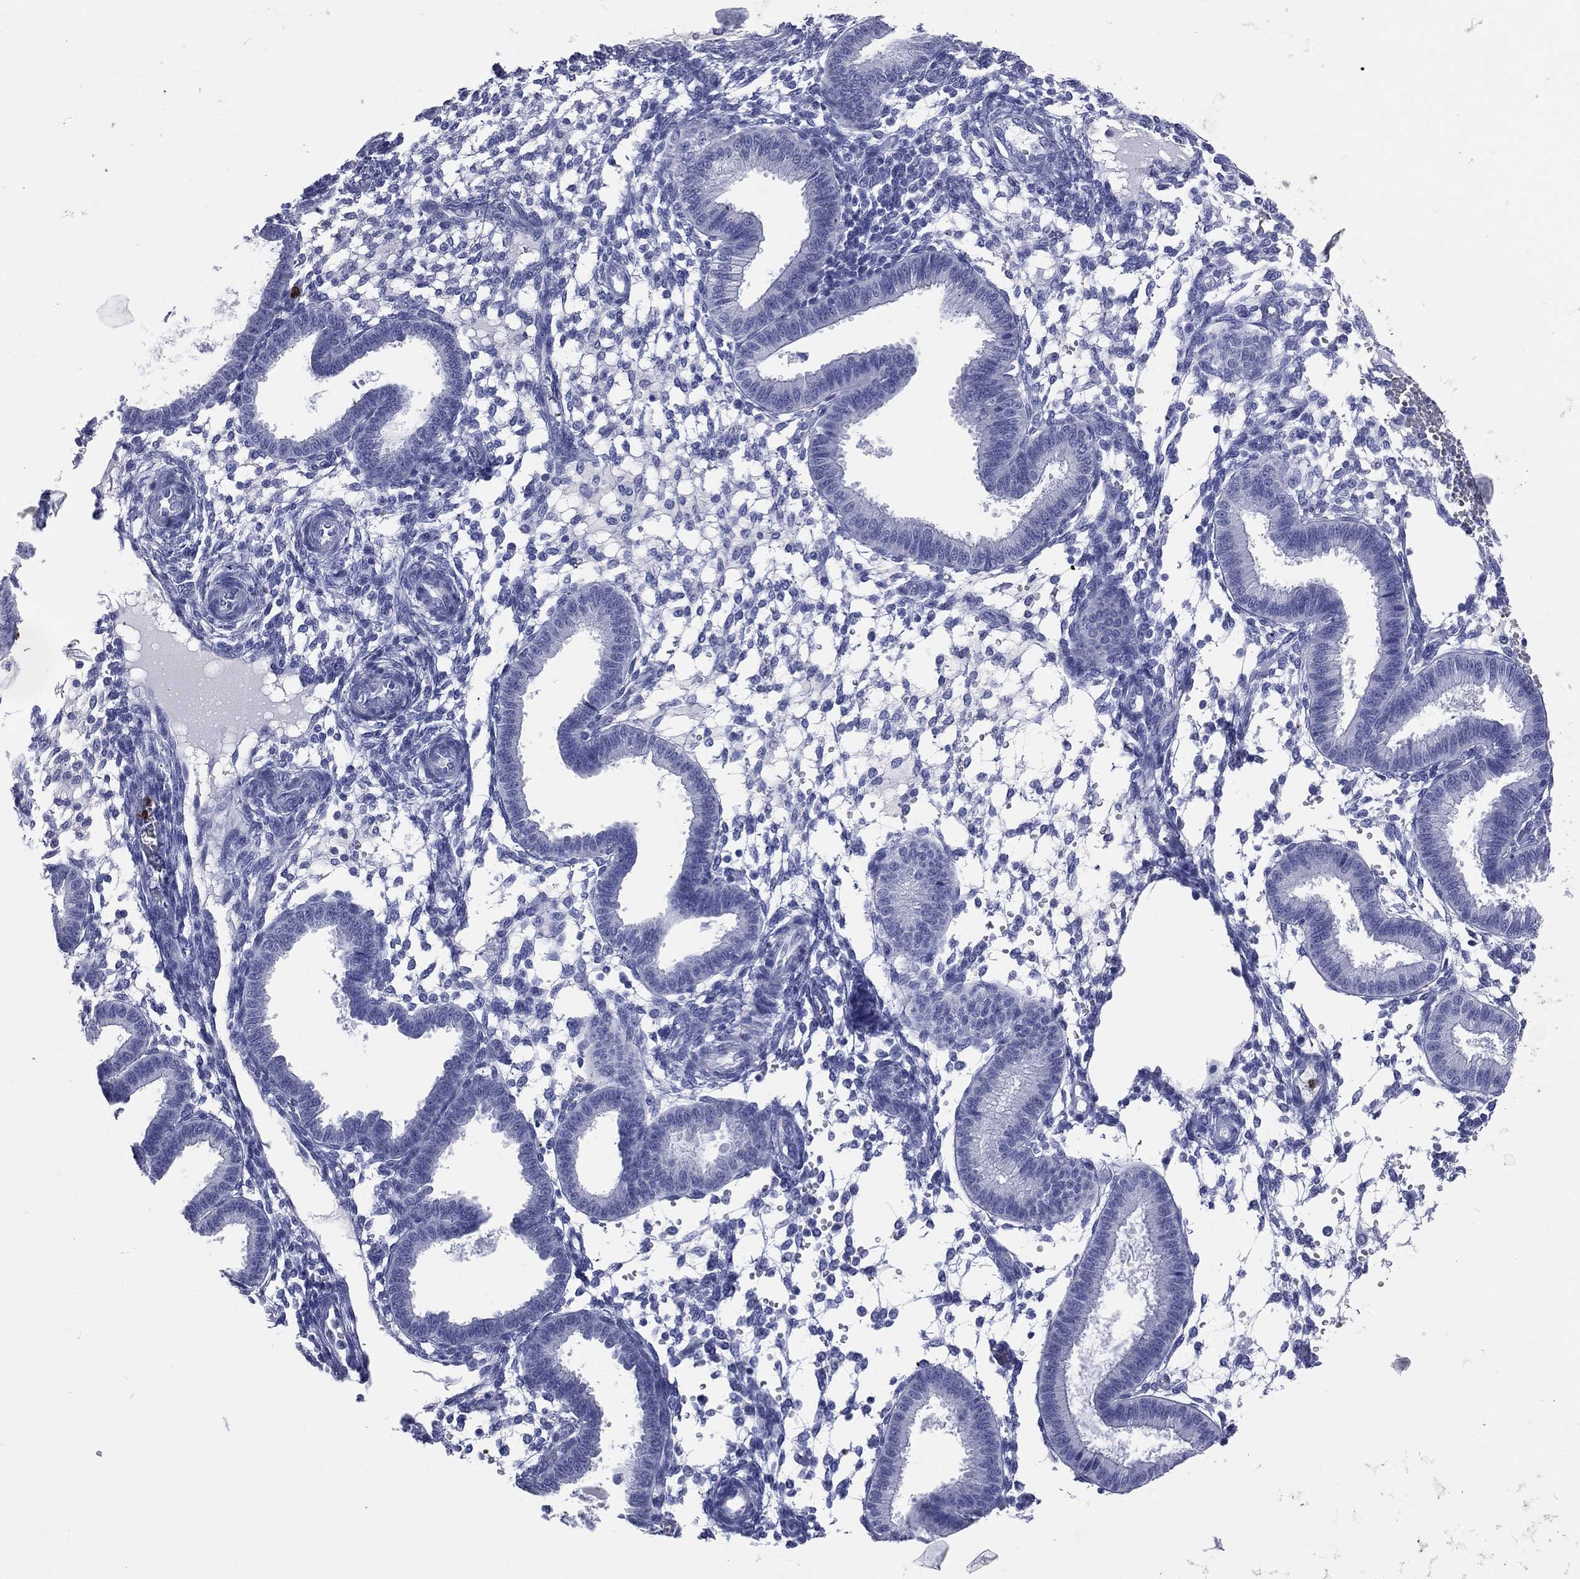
{"staining": {"intensity": "negative", "quantity": "none", "location": "none"}, "tissue": "endometrium", "cell_type": "Cells in endometrial stroma", "image_type": "normal", "snomed": [{"axis": "morphology", "description": "Normal tissue, NOS"}, {"axis": "topography", "description": "Endometrium"}], "caption": "Cells in endometrial stroma show no significant protein staining in normal endometrium. (DAB immunohistochemistry (IHC), high magnification).", "gene": "PGLYRP1", "patient": {"sex": "female", "age": 43}}